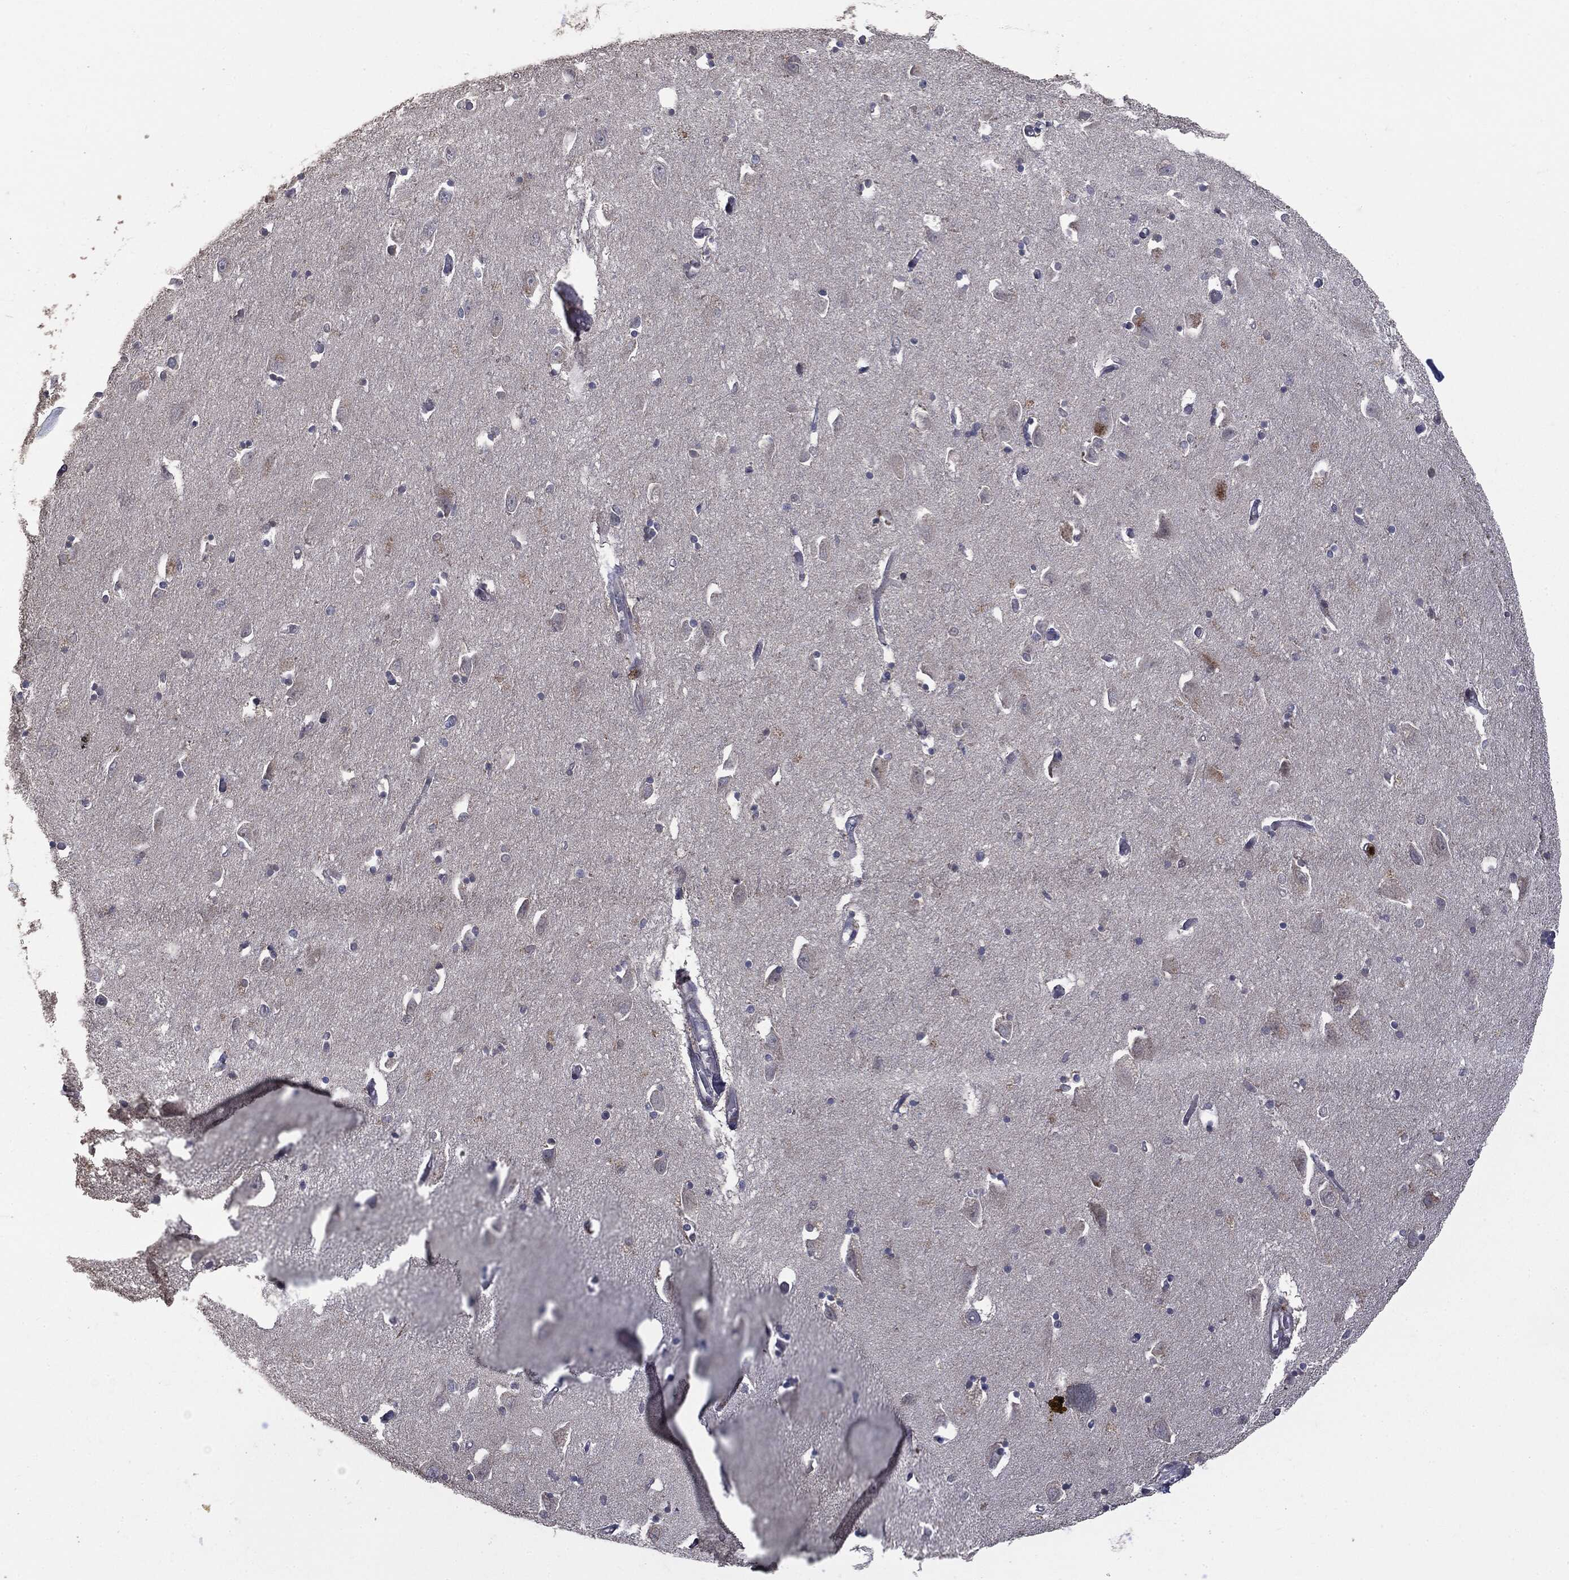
{"staining": {"intensity": "negative", "quantity": "none", "location": "none"}, "tissue": "hippocampus", "cell_type": "Glial cells", "image_type": "normal", "snomed": [{"axis": "morphology", "description": "Normal tissue, NOS"}, {"axis": "topography", "description": "Lateral ventricle wall"}, {"axis": "topography", "description": "Hippocampus"}], "caption": "Protein analysis of benign hippocampus displays no significant staining in glial cells.", "gene": "MTOR", "patient": {"sex": "female", "age": 63}}